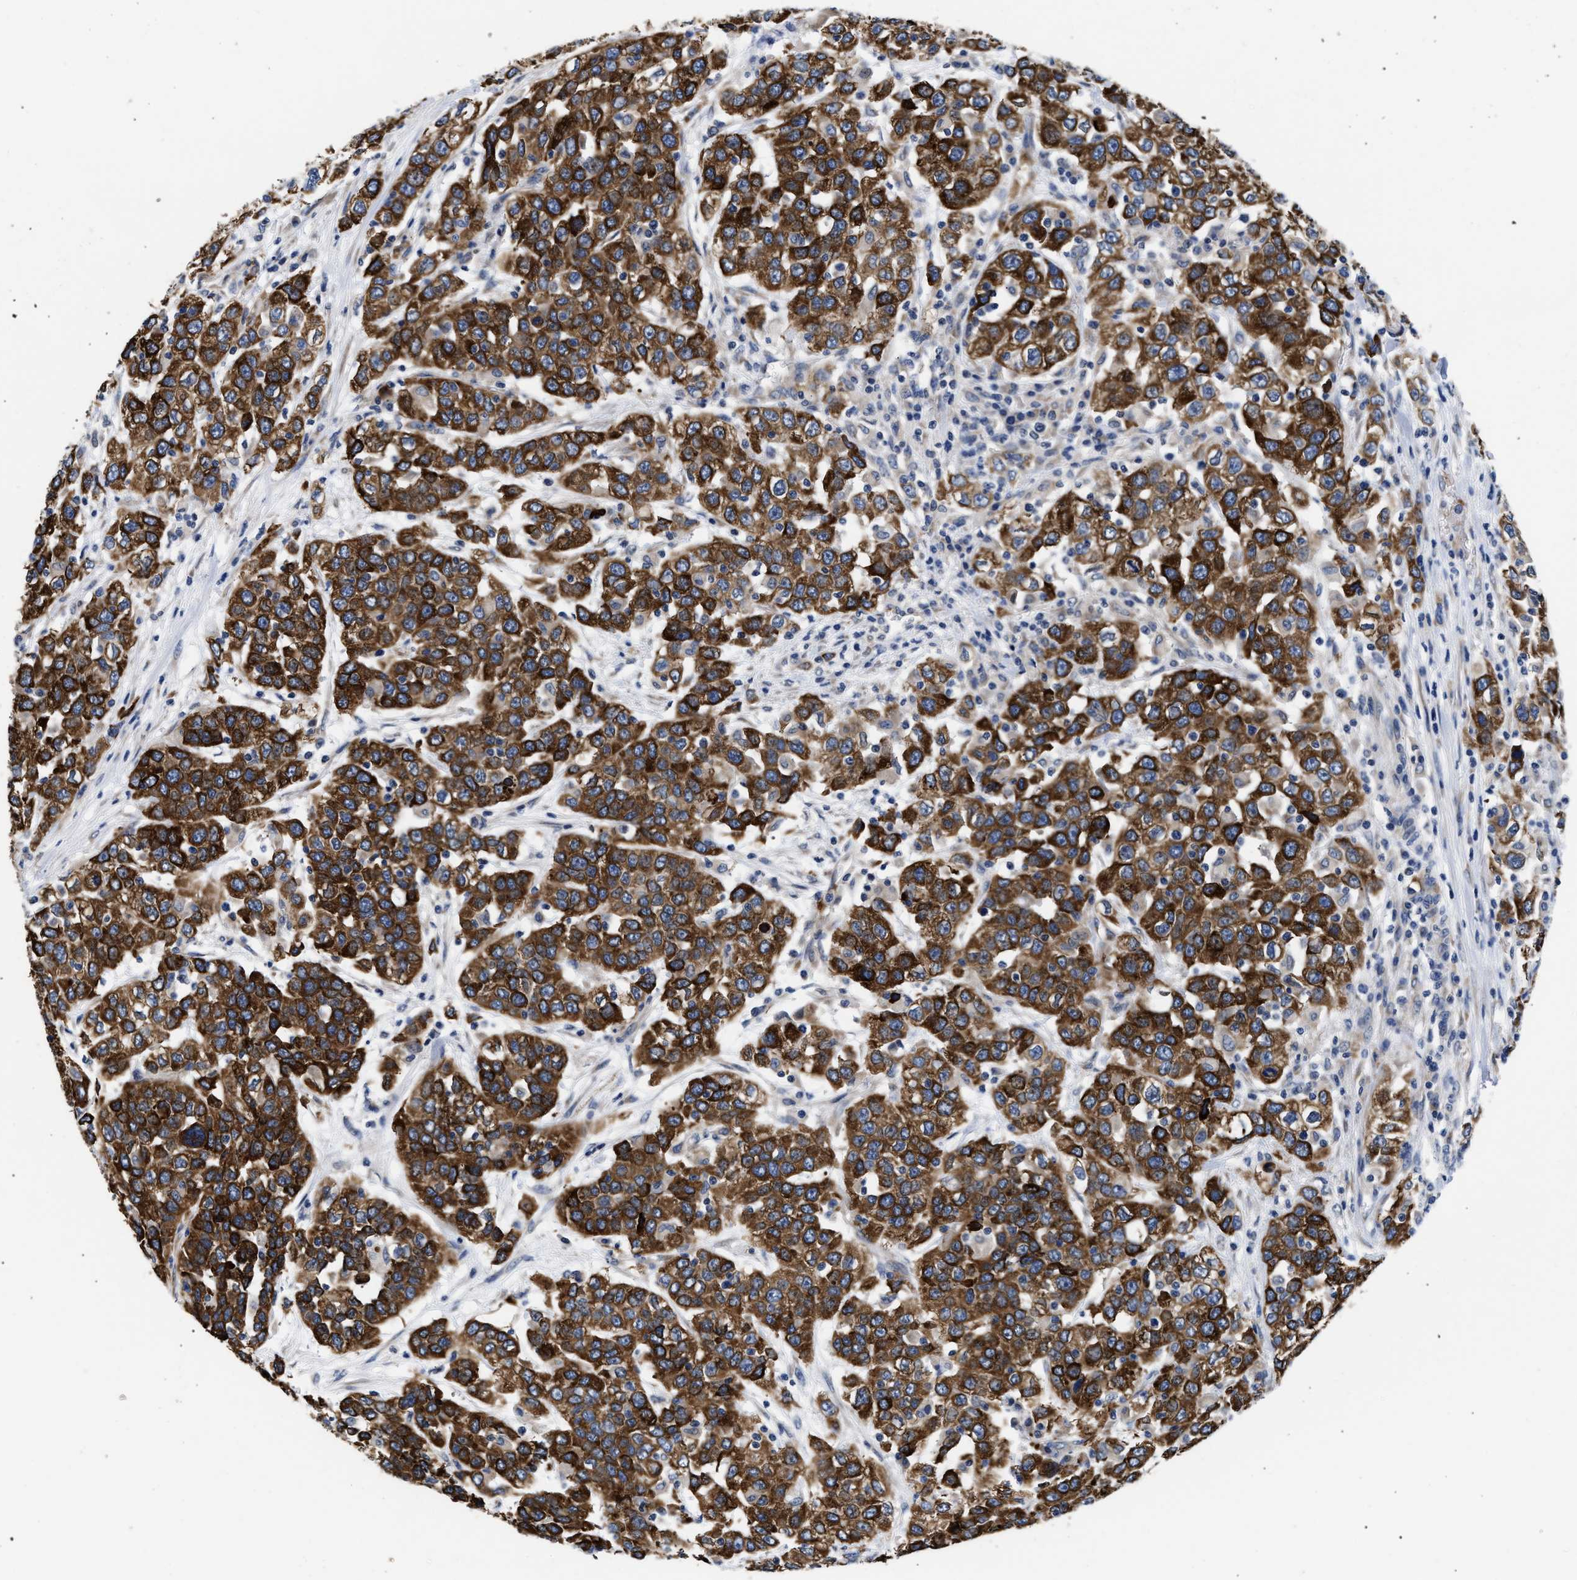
{"staining": {"intensity": "strong", "quantity": ">75%", "location": "cytoplasmic/membranous"}, "tissue": "urothelial cancer", "cell_type": "Tumor cells", "image_type": "cancer", "snomed": [{"axis": "morphology", "description": "Urothelial carcinoma, High grade"}, {"axis": "topography", "description": "Urinary bladder"}], "caption": "IHC of urothelial cancer reveals high levels of strong cytoplasmic/membranous staining in about >75% of tumor cells. (Stains: DAB in brown, nuclei in blue, Microscopy: brightfield microscopy at high magnification).", "gene": "RINT1", "patient": {"sex": "female", "age": 80}}